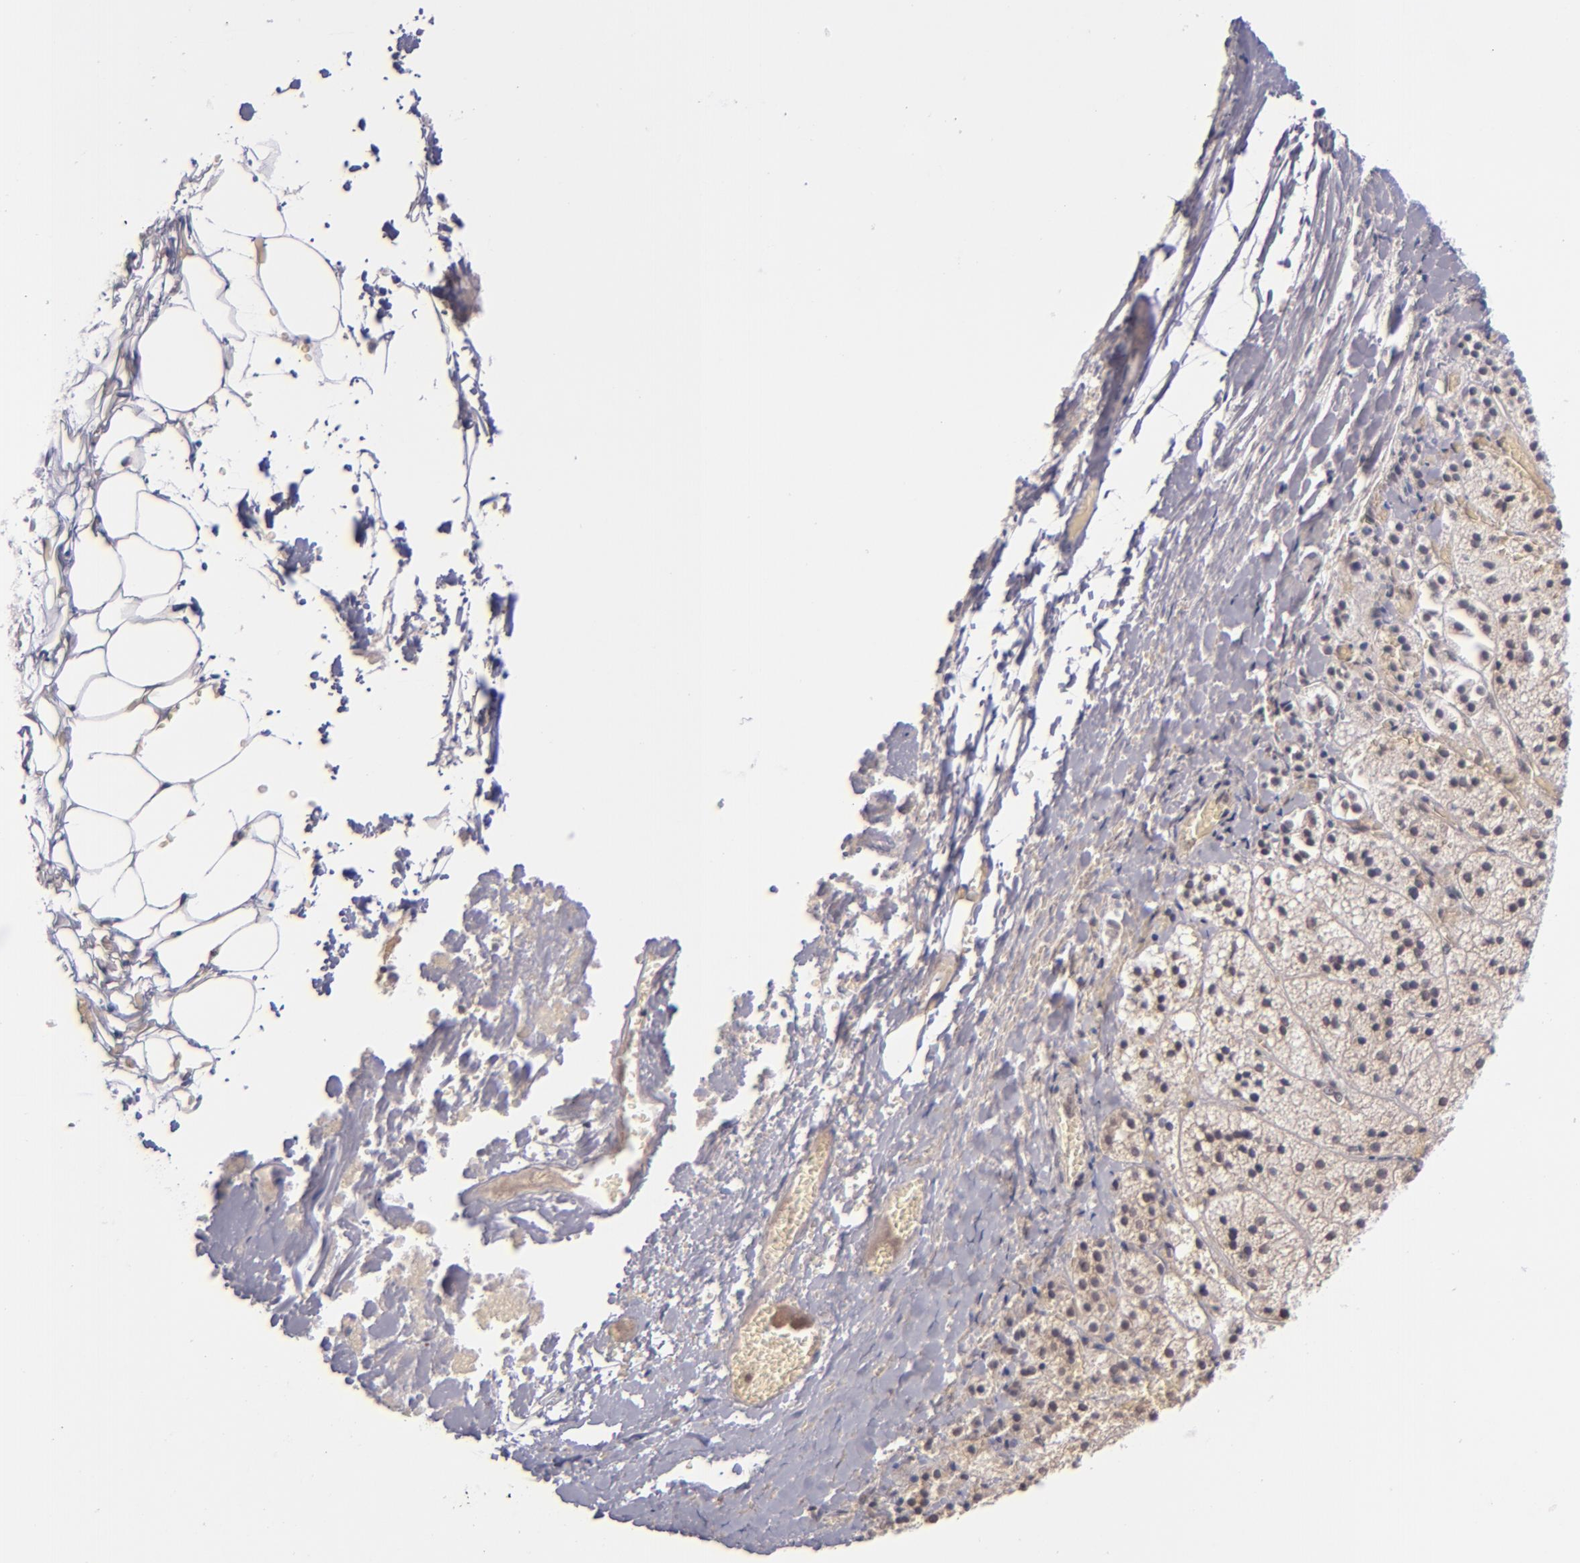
{"staining": {"intensity": "weak", "quantity": "25%-75%", "location": "cytoplasmic/membranous"}, "tissue": "adrenal gland", "cell_type": "Glandular cells", "image_type": "normal", "snomed": [{"axis": "morphology", "description": "Normal tissue, NOS"}, {"axis": "topography", "description": "Adrenal gland"}], "caption": "Glandular cells reveal low levels of weak cytoplasmic/membranous positivity in about 25%-75% of cells in benign adrenal gland. The staining was performed using DAB, with brown indicating positive protein expression. Nuclei are stained blue with hematoxylin.", "gene": "TSC2", "patient": {"sex": "female", "age": 44}}